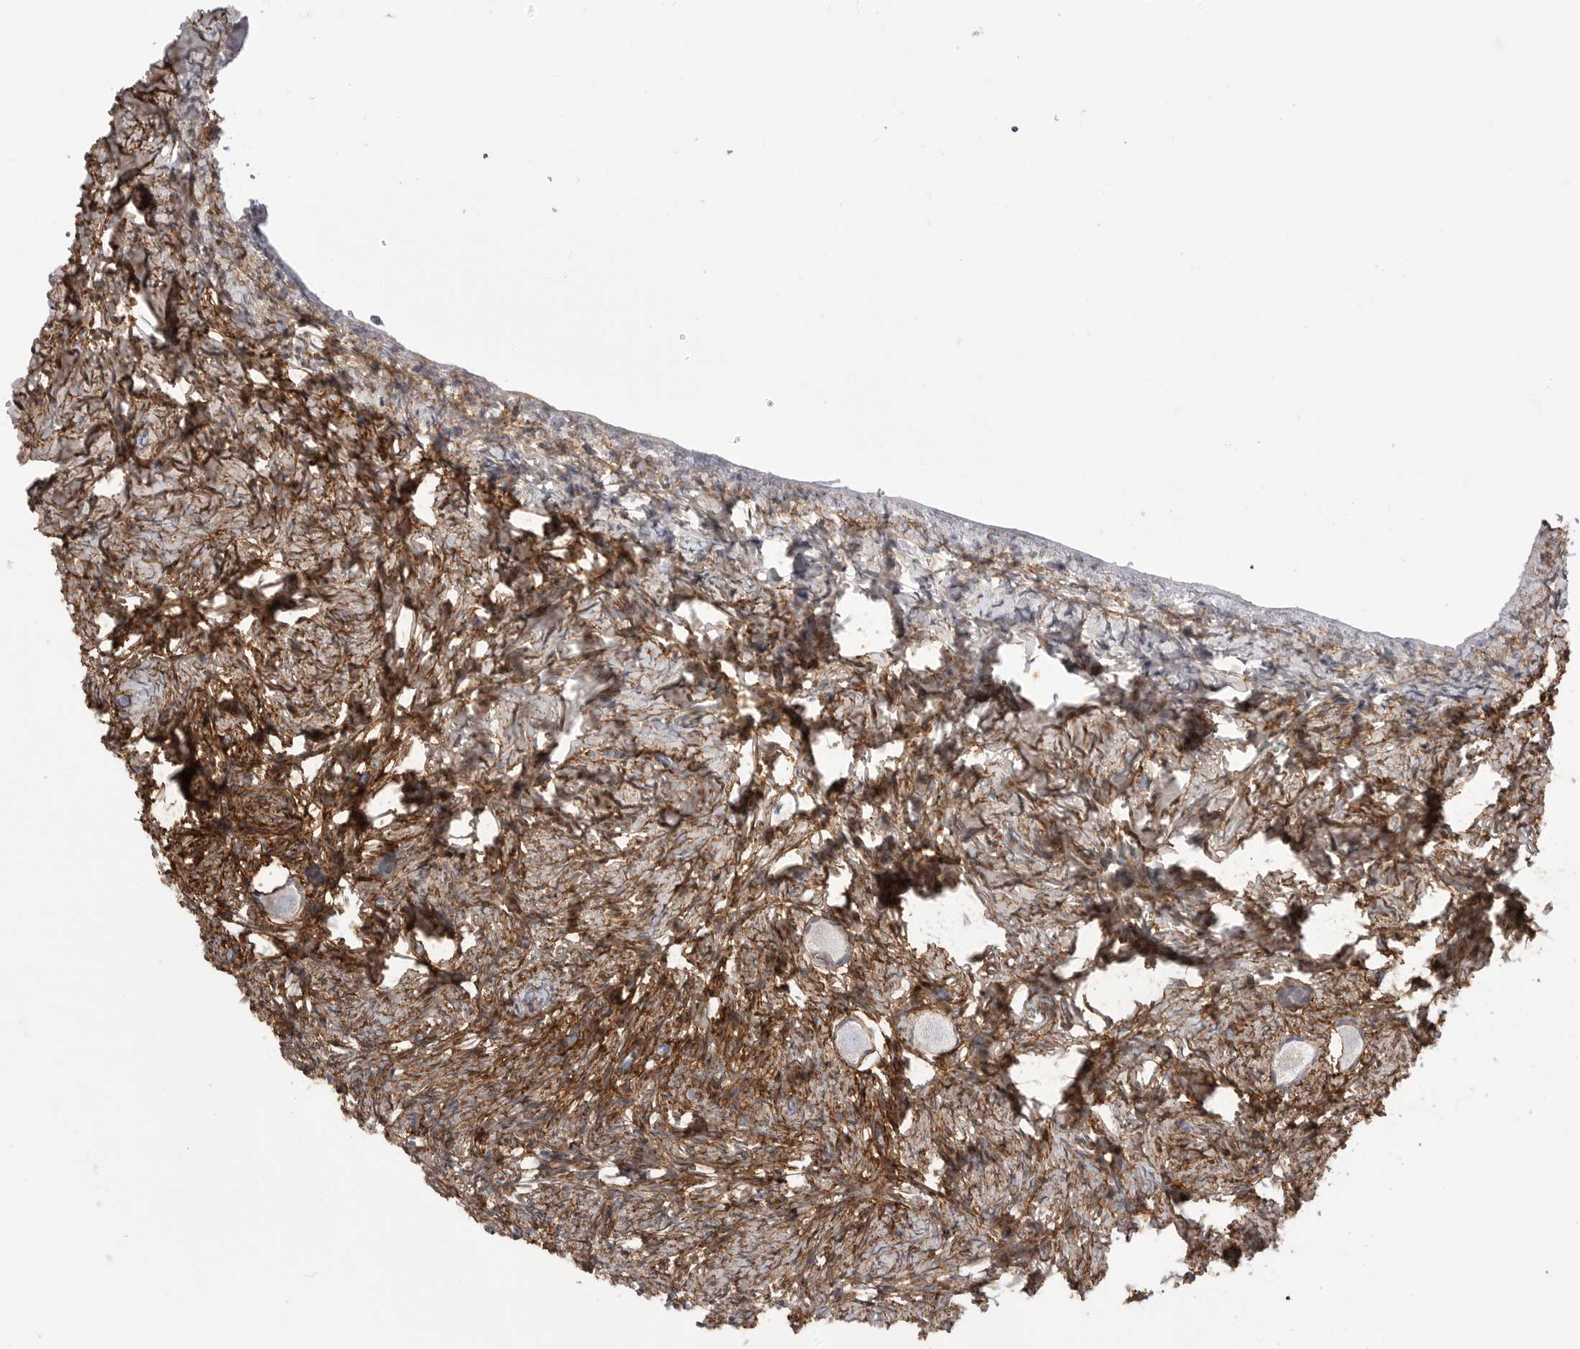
{"staining": {"intensity": "weak", "quantity": "<25%", "location": "cytoplasmic/membranous"}, "tissue": "ovary", "cell_type": "Follicle cells", "image_type": "normal", "snomed": [{"axis": "morphology", "description": "Normal tissue, NOS"}, {"axis": "topography", "description": "Ovary"}], "caption": "A high-resolution image shows IHC staining of benign ovary, which shows no significant staining in follicle cells. Brightfield microscopy of immunohistochemistry stained with DAB (3,3'-diaminobenzidine) (brown) and hematoxylin (blue), captured at high magnification.", "gene": "AKAP12", "patient": {"sex": "female", "age": 27}}